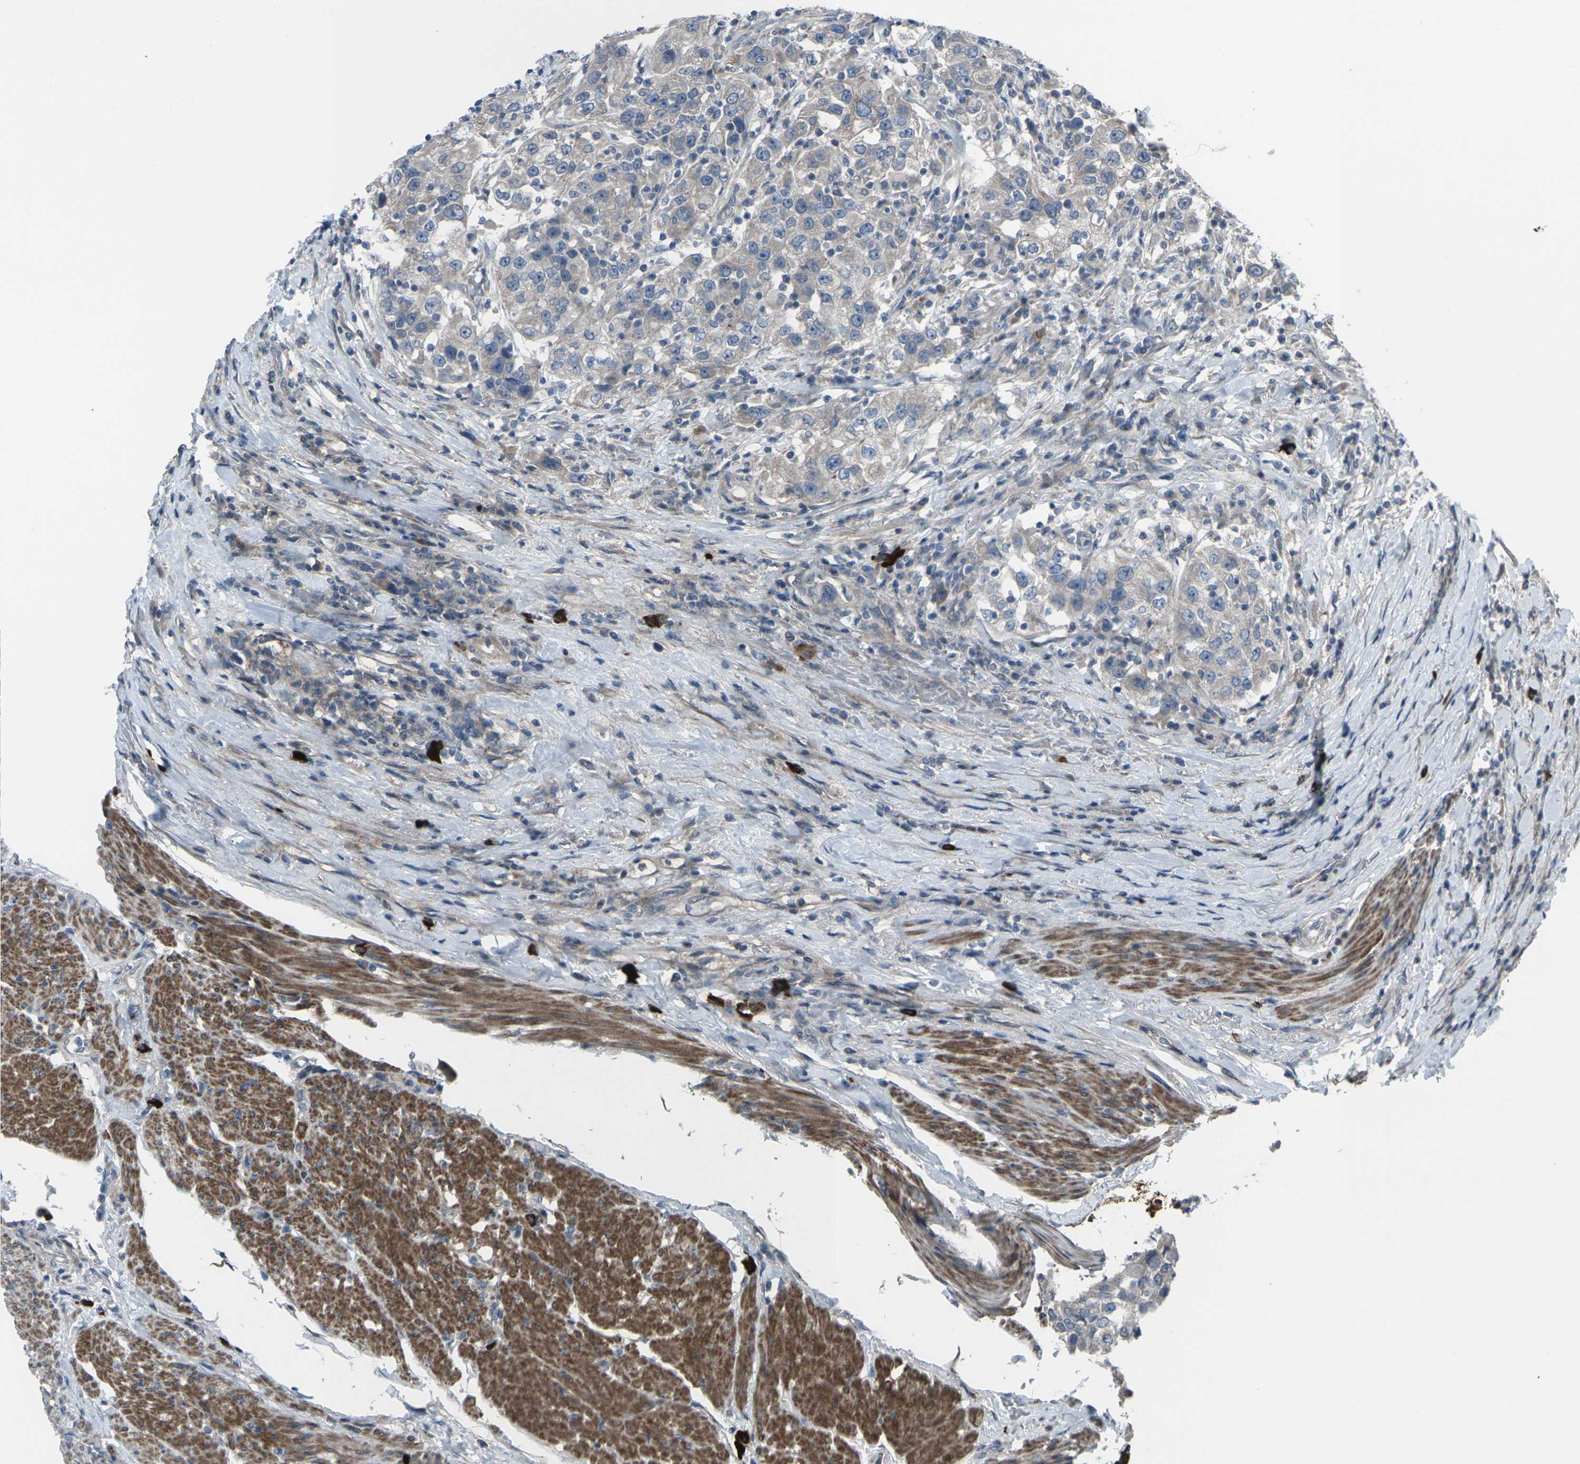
{"staining": {"intensity": "negative", "quantity": "none", "location": "none"}, "tissue": "urothelial cancer", "cell_type": "Tumor cells", "image_type": "cancer", "snomed": [{"axis": "morphology", "description": "Urothelial carcinoma, High grade"}, {"axis": "topography", "description": "Urinary bladder"}], "caption": "IHC histopathology image of neoplastic tissue: human urothelial cancer stained with DAB demonstrates no significant protein staining in tumor cells.", "gene": "CCR10", "patient": {"sex": "female", "age": 80}}